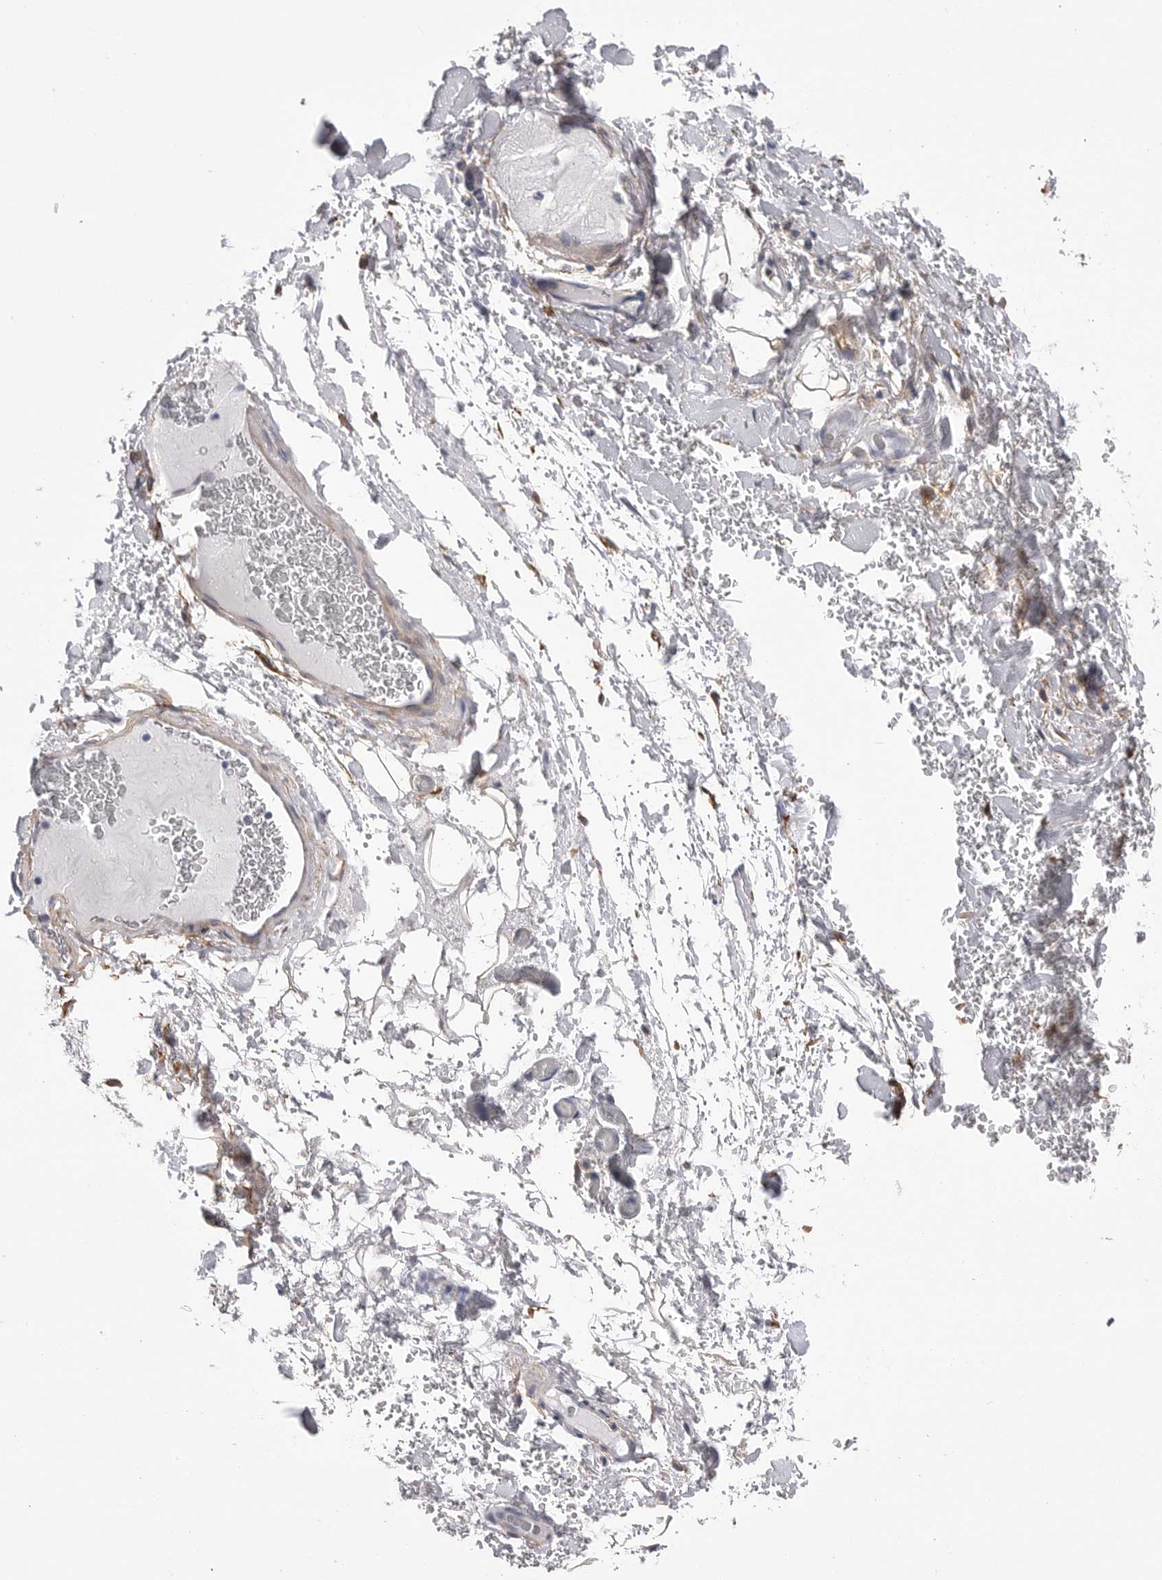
{"staining": {"intensity": "weak", "quantity": "25%-75%", "location": "cytoplasmic/membranous"}, "tissue": "adipose tissue", "cell_type": "Adipocytes", "image_type": "normal", "snomed": [{"axis": "morphology", "description": "Normal tissue, NOS"}, {"axis": "morphology", "description": "Adenocarcinoma, NOS"}, {"axis": "topography", "description": "Esophagus"}], "caption": "Weak cytoplasmic/membranous protein staining is present in about 25%-75% of adipocytes in adipose tissue. The protein is stained brown, and the nuclei are stained in blue (DAB IHC with brightfield microscopy, high magnification).", "gene": "AKAP12", "patient": {"sex": "male", "age": 62}}